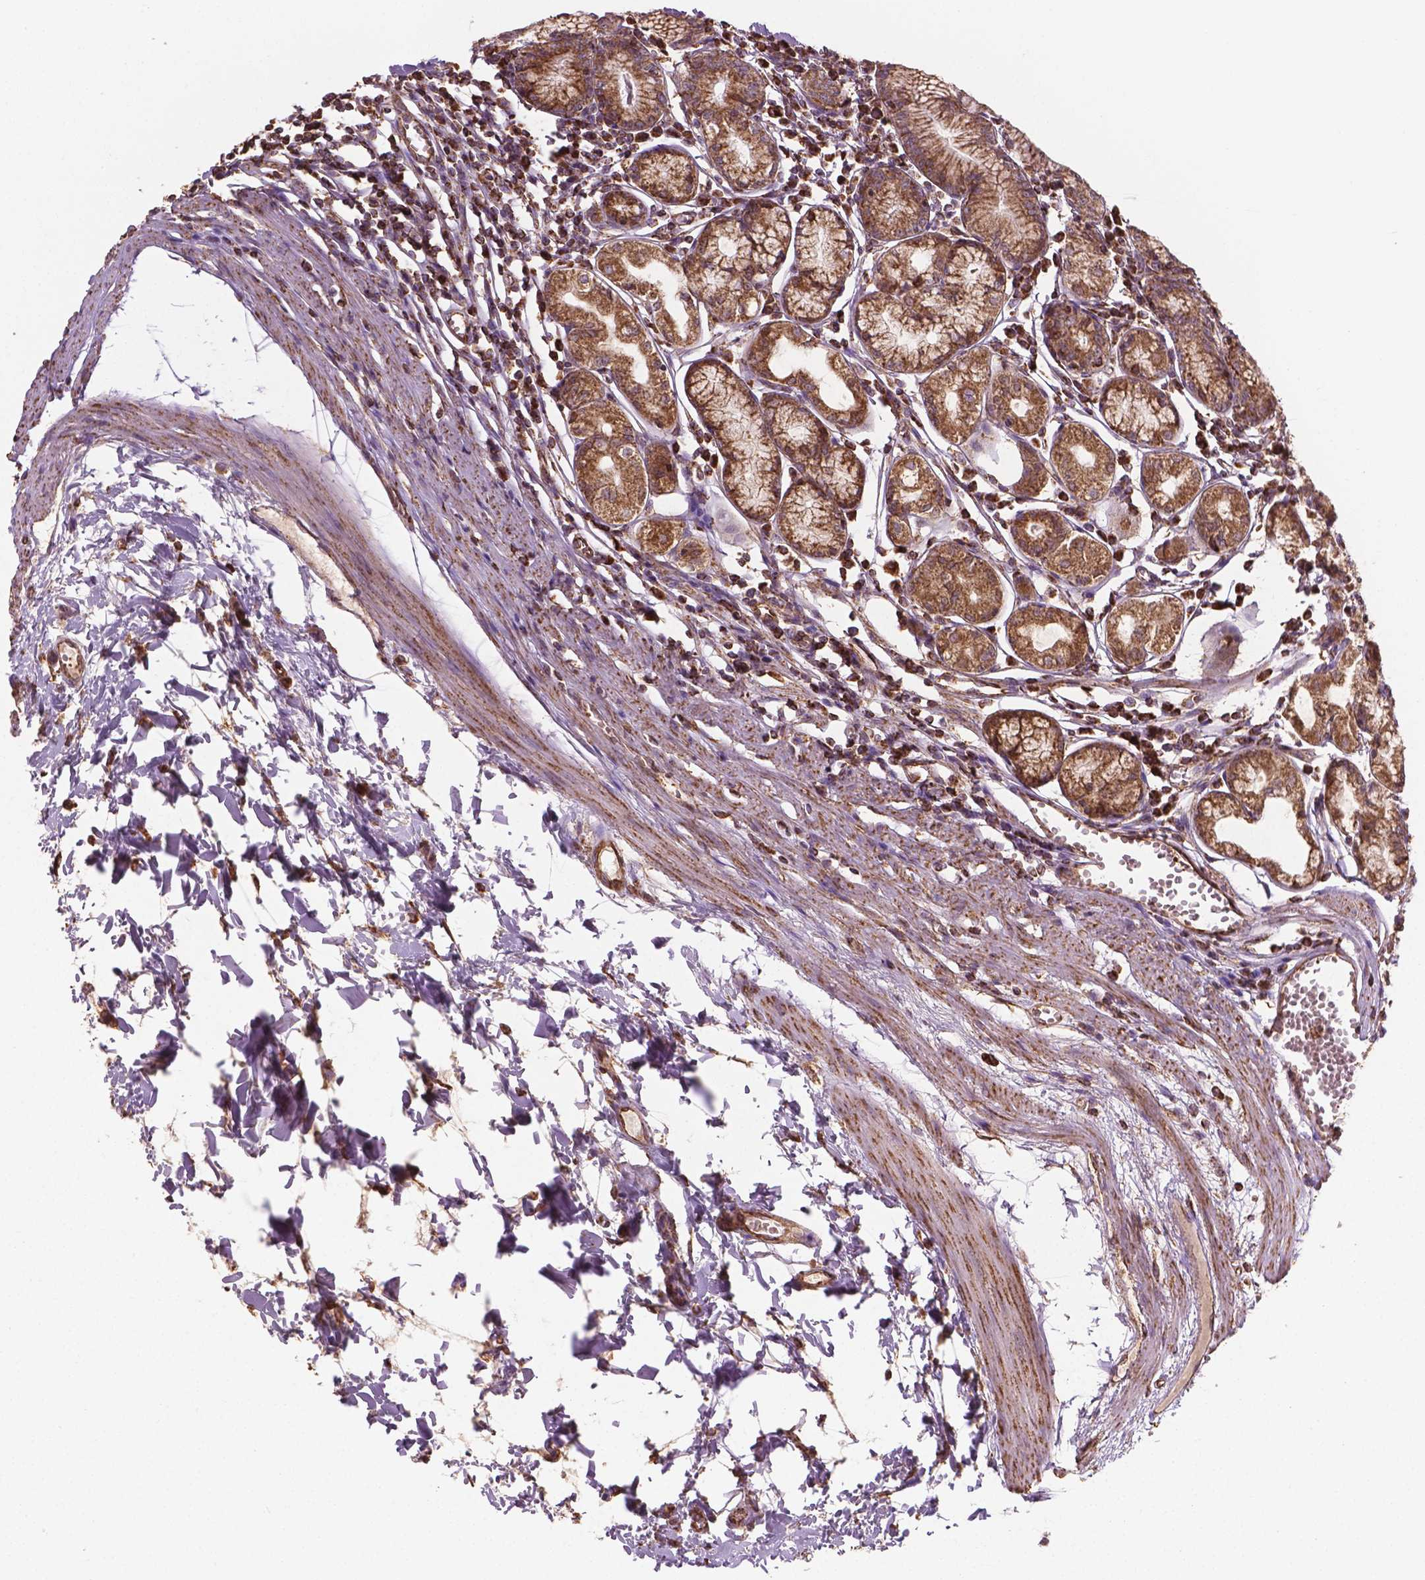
{"staining": {"intensity": "weak", "quantity": ">75%", "location": "cytoplasmic/membranous"}, "tissue": "stomach", "cell_type": "Glandular cells", "image_type": "normal", "snomed": [{"axis": "morphology", "description": "Normal tissue, NOS"}, {"axis": "topography", "description": "Stomach"}], "caption": "Glandular cells show low levels of weak cytoplasmic/membranous staining in about >75% of cells in benign stomach.", "gene": "HS3ST3A1", "patient": {"sex": "male", "age": 55}}